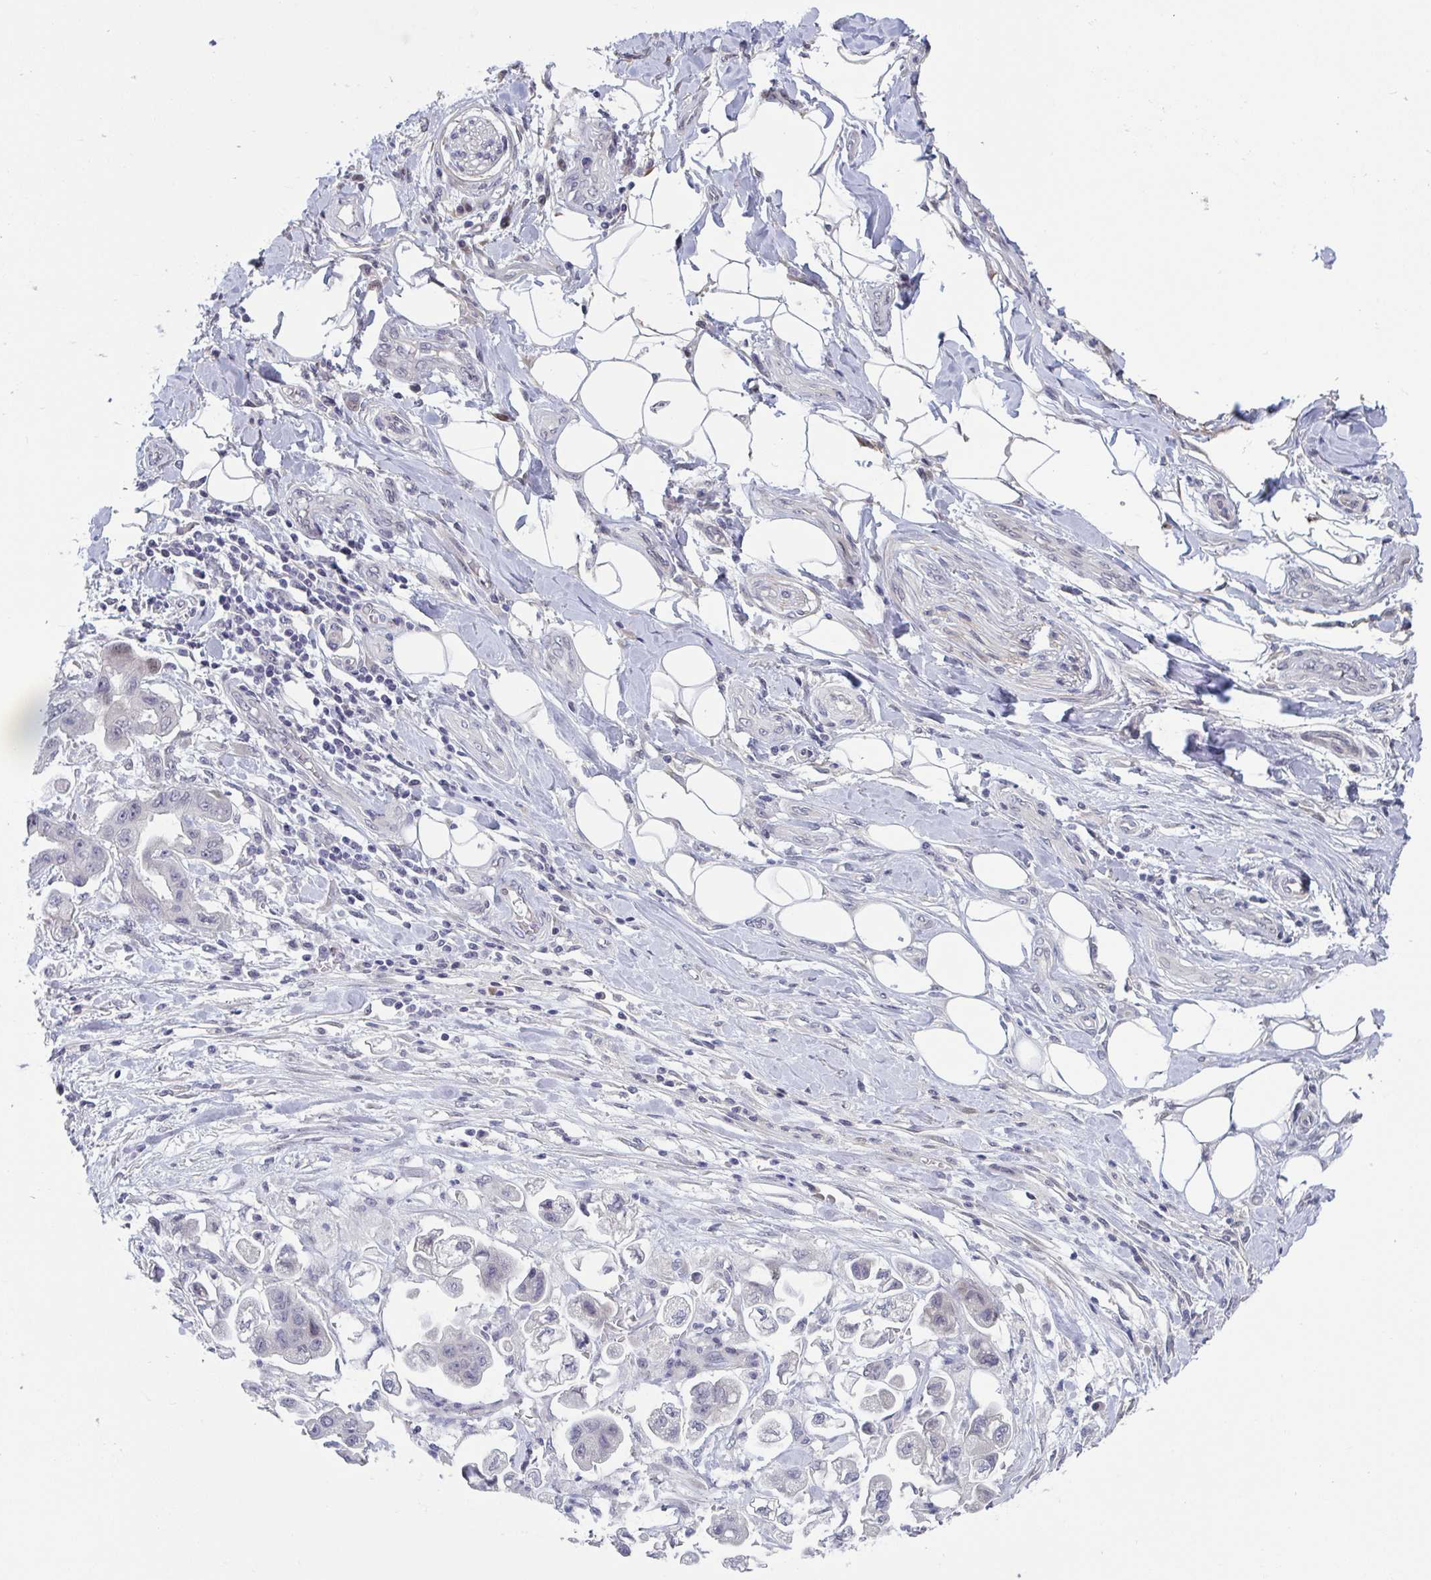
{"staining": {"intensity": "negative", "quantity": "none", "location": "none"}, "tissue": "stomach cancer", "cell_type": "Tumor cells", "image_type": "cancer", "snomed": [{"axis": "morphology", "description": "Adenocarcinoma, NOS"}, {"axis": "topography", "description": "Stomach"}], "caption": "This is a histopathology image of immunohistochemistry staining of stomach adenocarcinoma, which shows no expression in tumor cells.", "gene": "TCEAL8", "patient": {"sex": "male", "age": 62}}